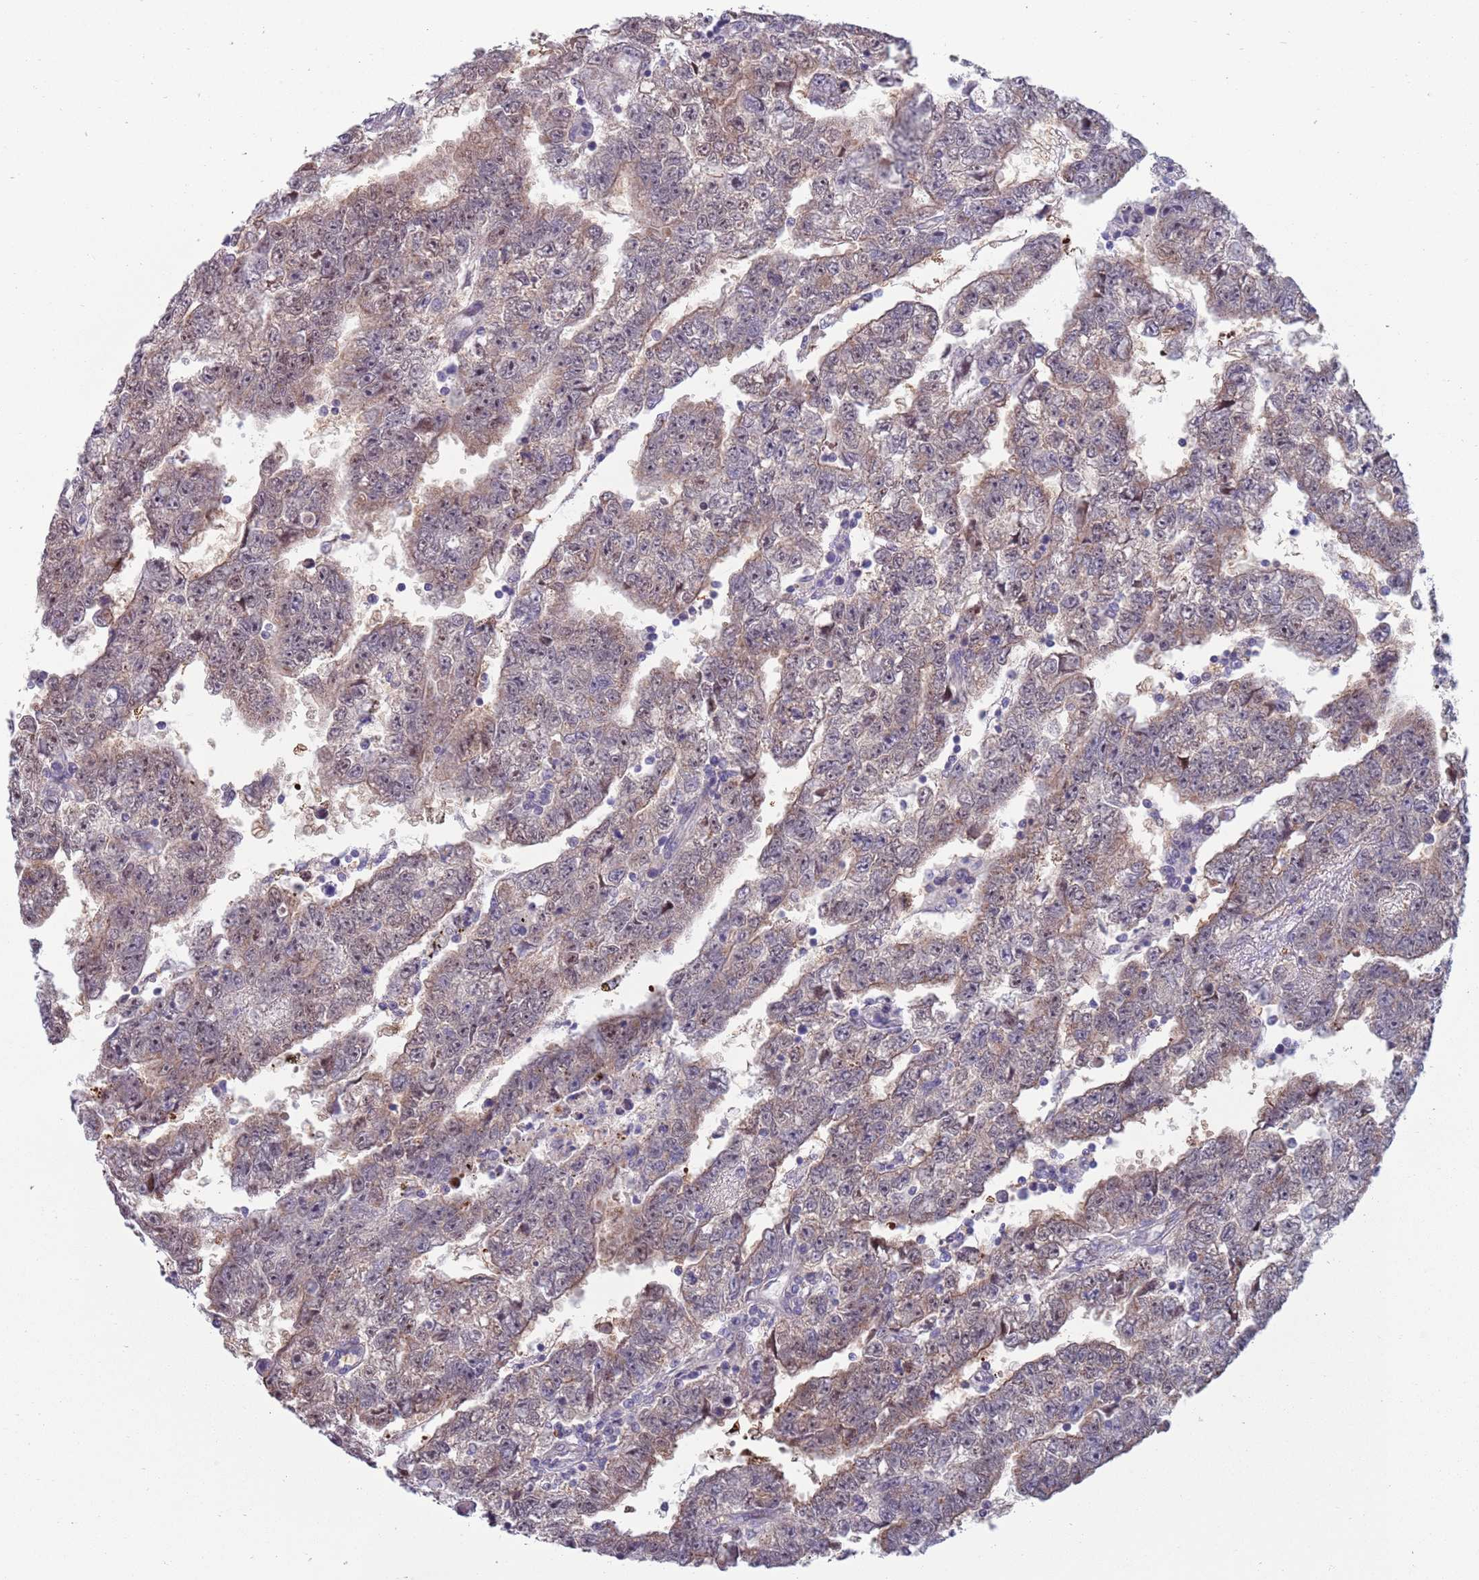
{"staining": {"intensity": "moderate", "quantity": ">75%", "location": "cytoplasmic/membranous"}, "tissue": "testis cancer", "cell_type": "Tumor cells", "image_type": "cancer", "snomed": [{"axis": "morphology", "description": "Carcinoma, Embryonal, NOS"}, {"axis": "topography", "description": "Testis"}], "caption": "Protein expression analysis of testis embryonal carcinoma shows moderate cytoplasmic/membranous expression in approximately >75% of tumor cells.", "gene": "CLNS1A", "patient": {"sex": "male", "age": 25}}